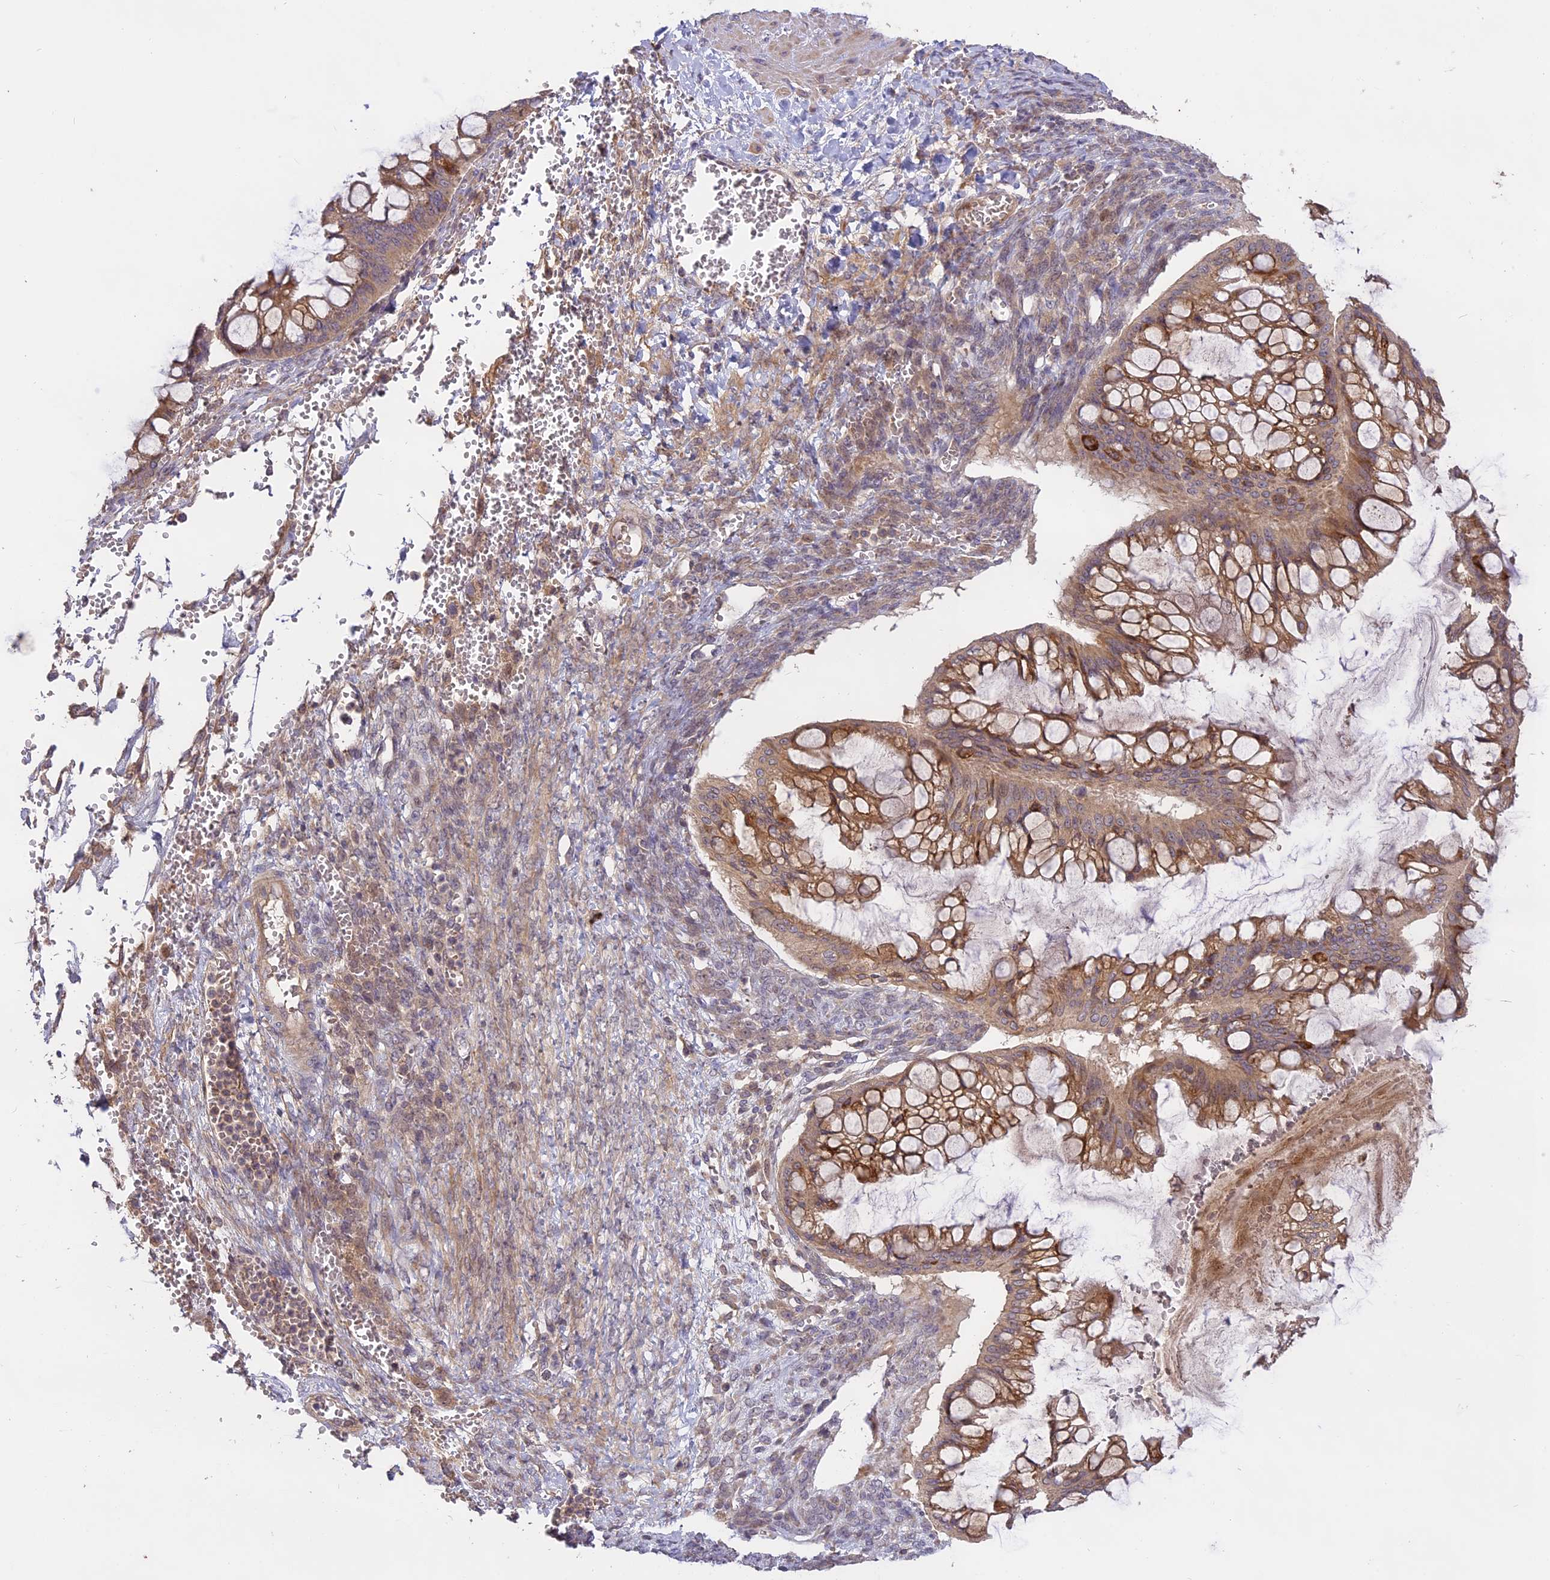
{"staining": {"intensity": "moderate", "quantity": ">75%", "location": "cytoplasmic/membranous"}, "tissue": "ovarian cancer", "cell_type": "Tumor cells", "image_type": "cancer", "snomed": [{"axis": "morphology", "description": "Cystadenocarcinoma, mucinous, NOS"}, {"axis": "topography", "description": "Ovary"}], "caption": "Immunohistochemistry (IHC) of human ovarian cancer exhibits medium levels of moderate cytoplasmic/membranous positivity in approximately >75% of tumor cells.", "gene": "MEMO1", "patient": {"sex": "female", "age": 73}}